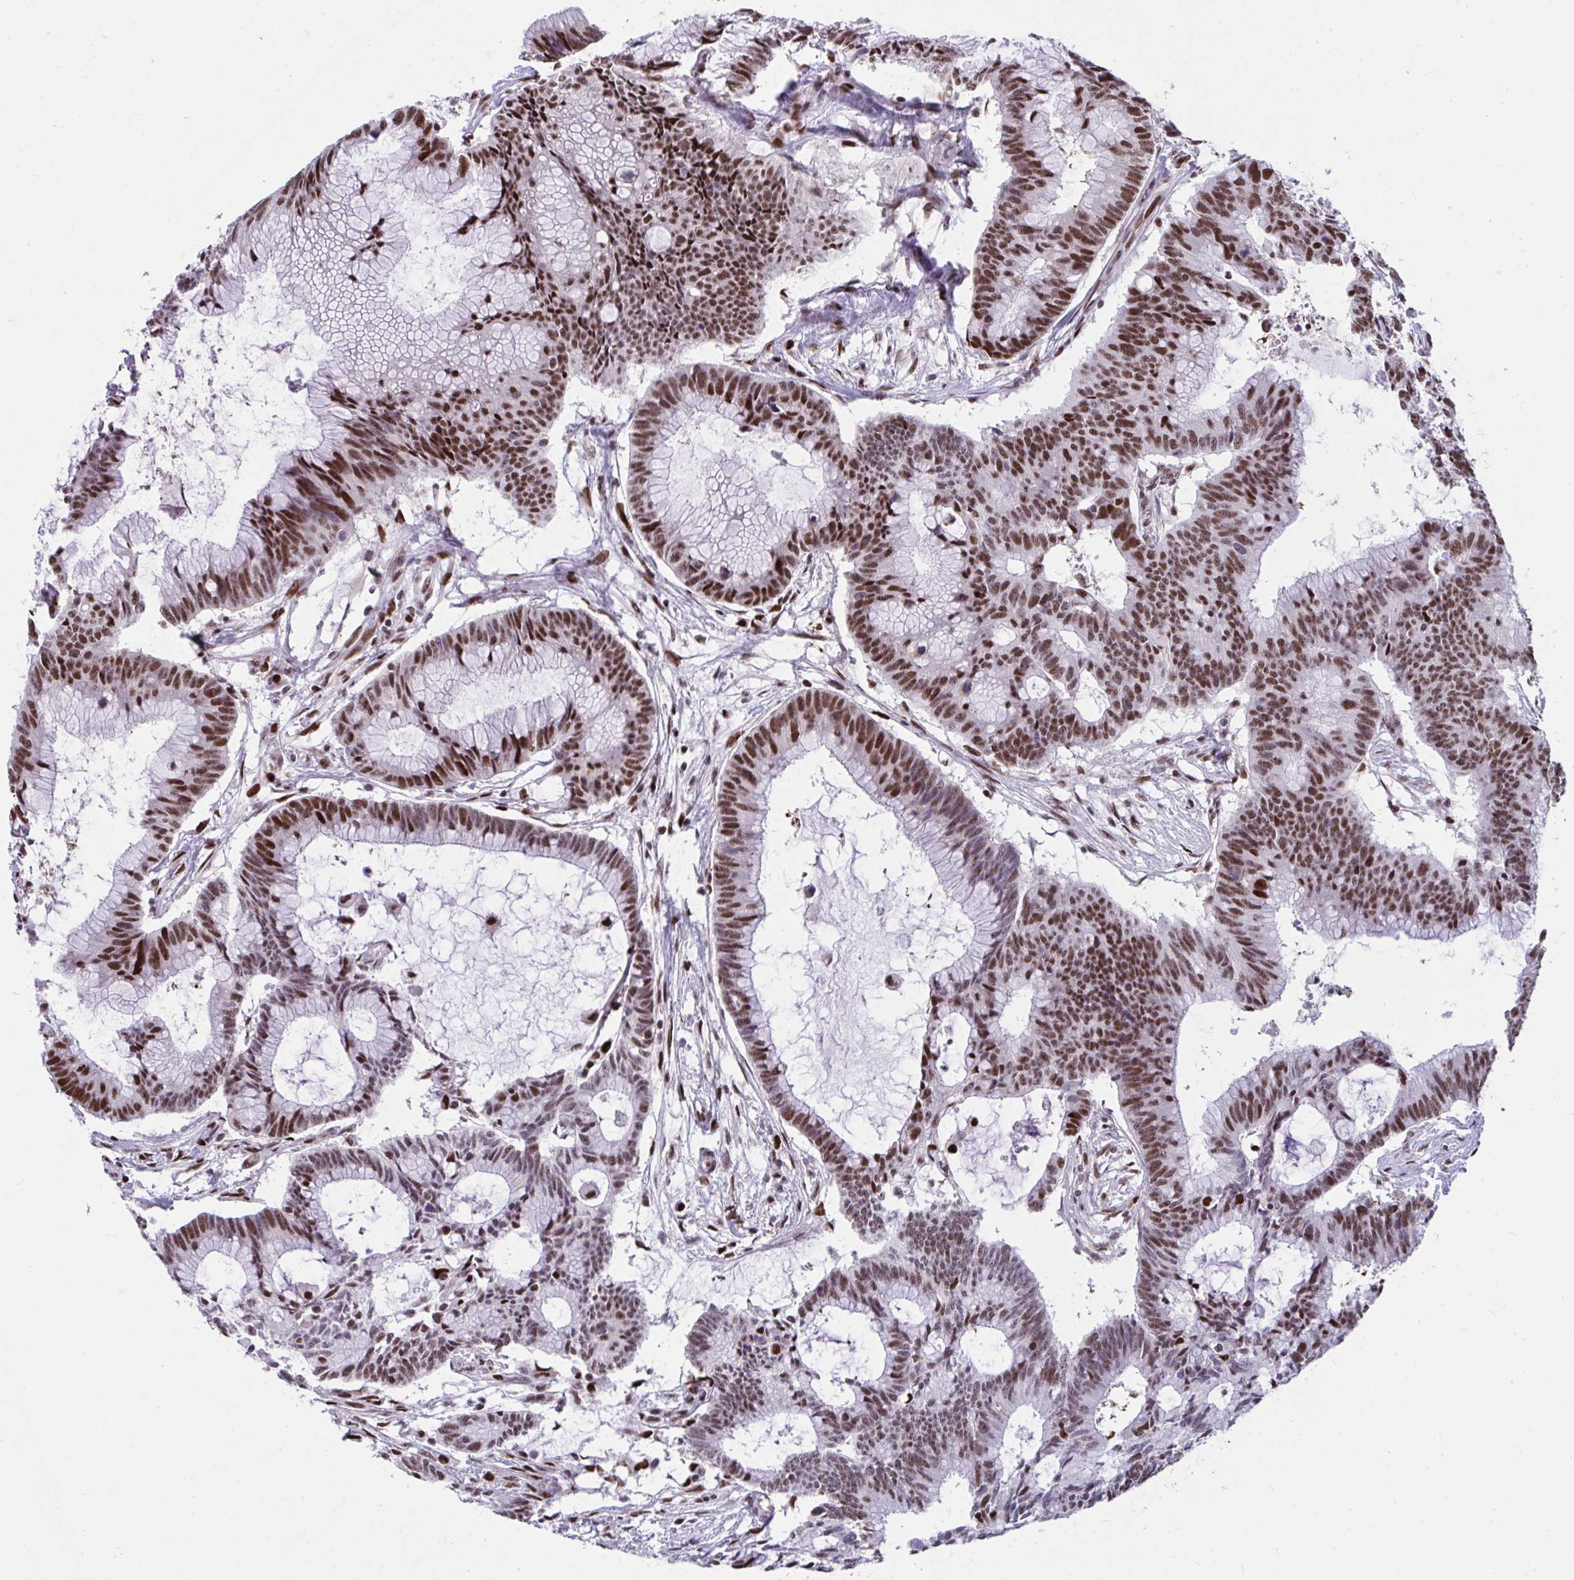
{"staining": {"intensity": "strong", "quantity": ">75%", "location": "nuclear"}, "tissue": "colorectal cancer", "cell_type": "Tumor cells", "image_type": "cancer", "snomed": [{"axis": "morphology", "description": "Adenocarcinoma, NOS"}, {"axis": "topography", "description": "Colon"}], "caption": "This image exhibits immunohistochemistry (IHC) staining of colorectal cancer (adenocarcinoma), with high strong nuclear expression in approximately >75% of tumor cells.", "gene": "SLC35C2", "patient": {"sex": "female", "age": 78}}